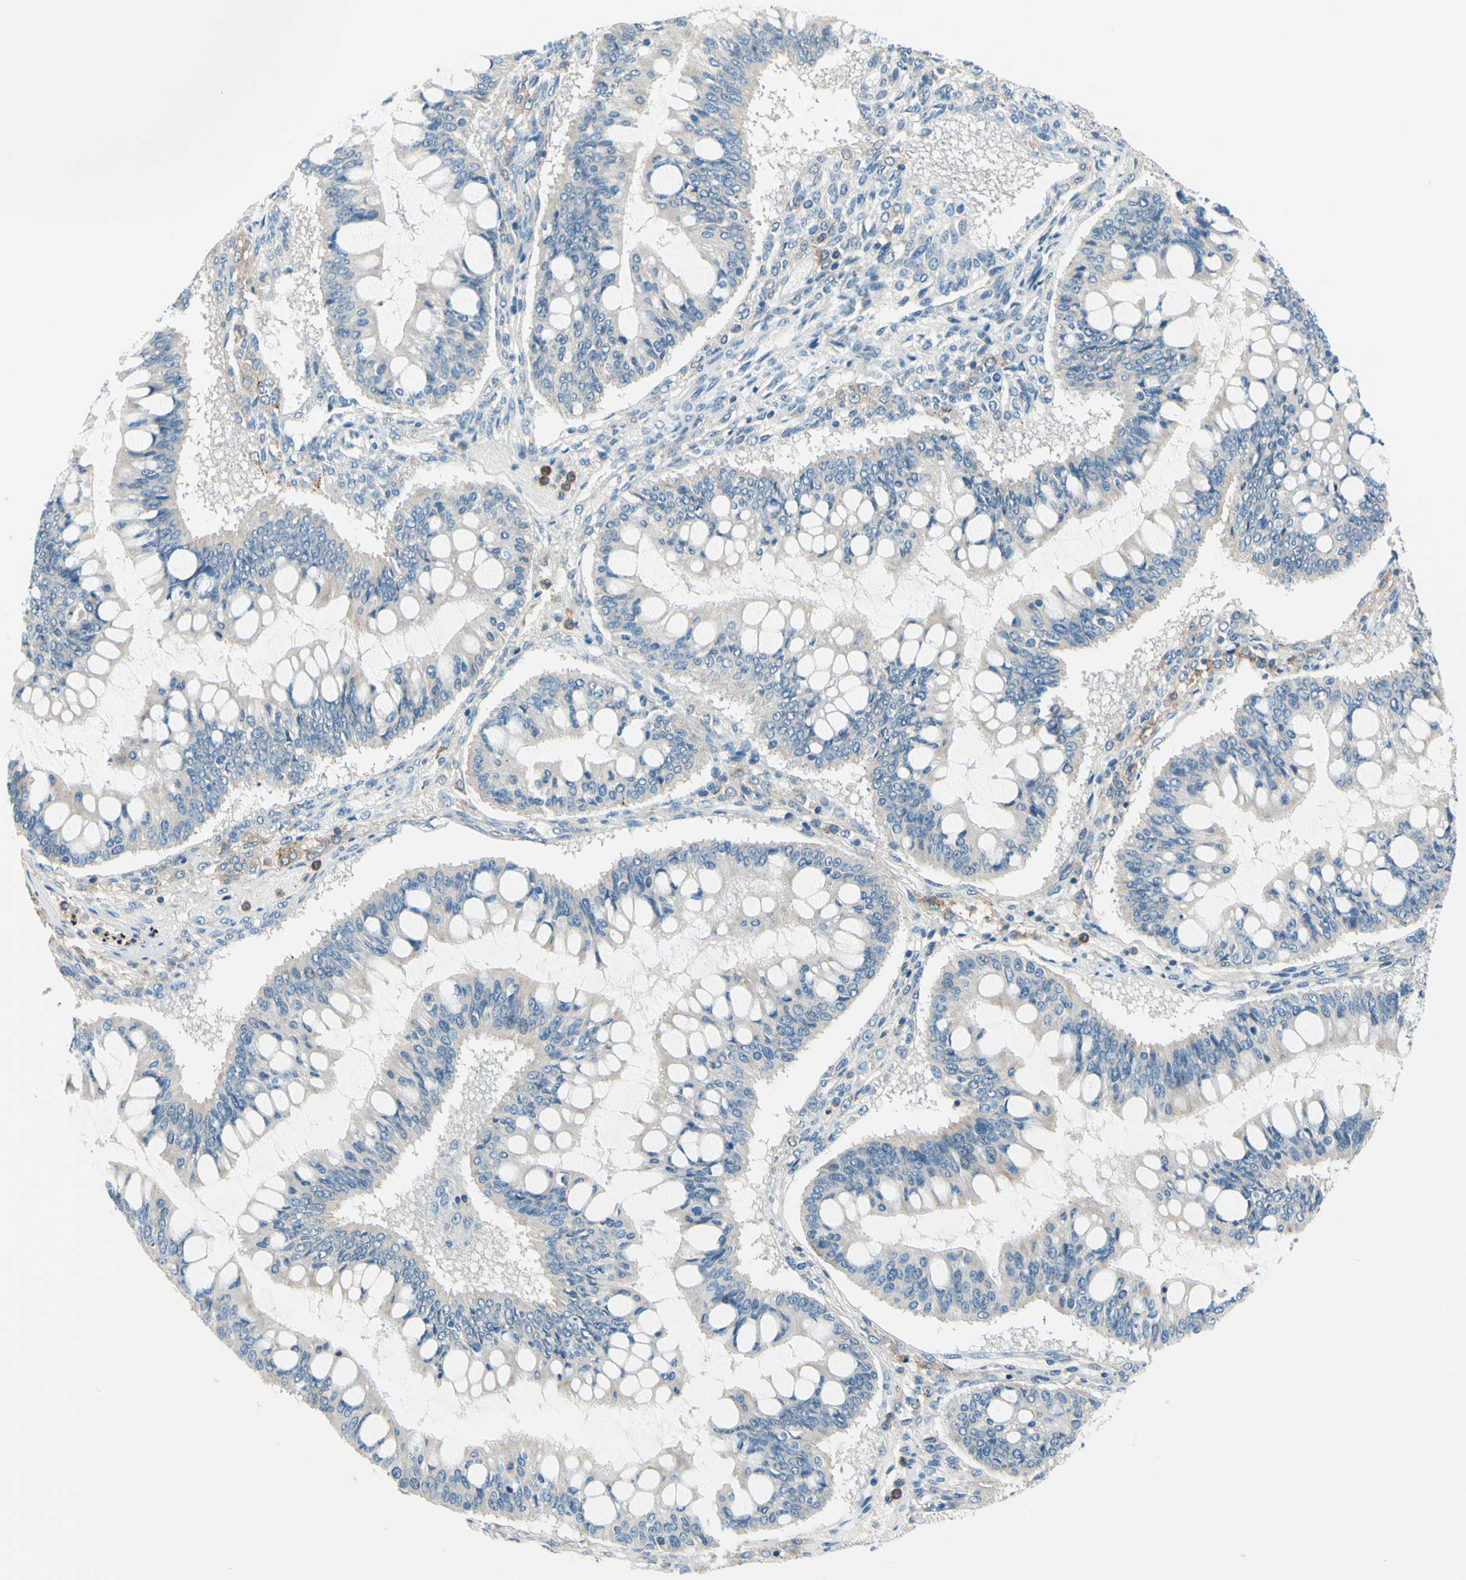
{"staining": {"intensity": "weak", "quantity": "<25%", "location": "cytoplasmic/membranous"}, "tissue": "ovarian cancer", "cell_type": "Tumor cells", "image_type": "cancer", "snomed": [{"axis": "morphology", "description": "Cystadenocarcinoma, mucinous, NOS"}, {"axis": "topography", "description": "Ovary"}], "caption": "Immunohistochemistry (IHC) of human ovarian cancer displays no staining in tumor cells.", "gene": "SIGLEC9", "patient": {"sex": "female", "age": 73}}